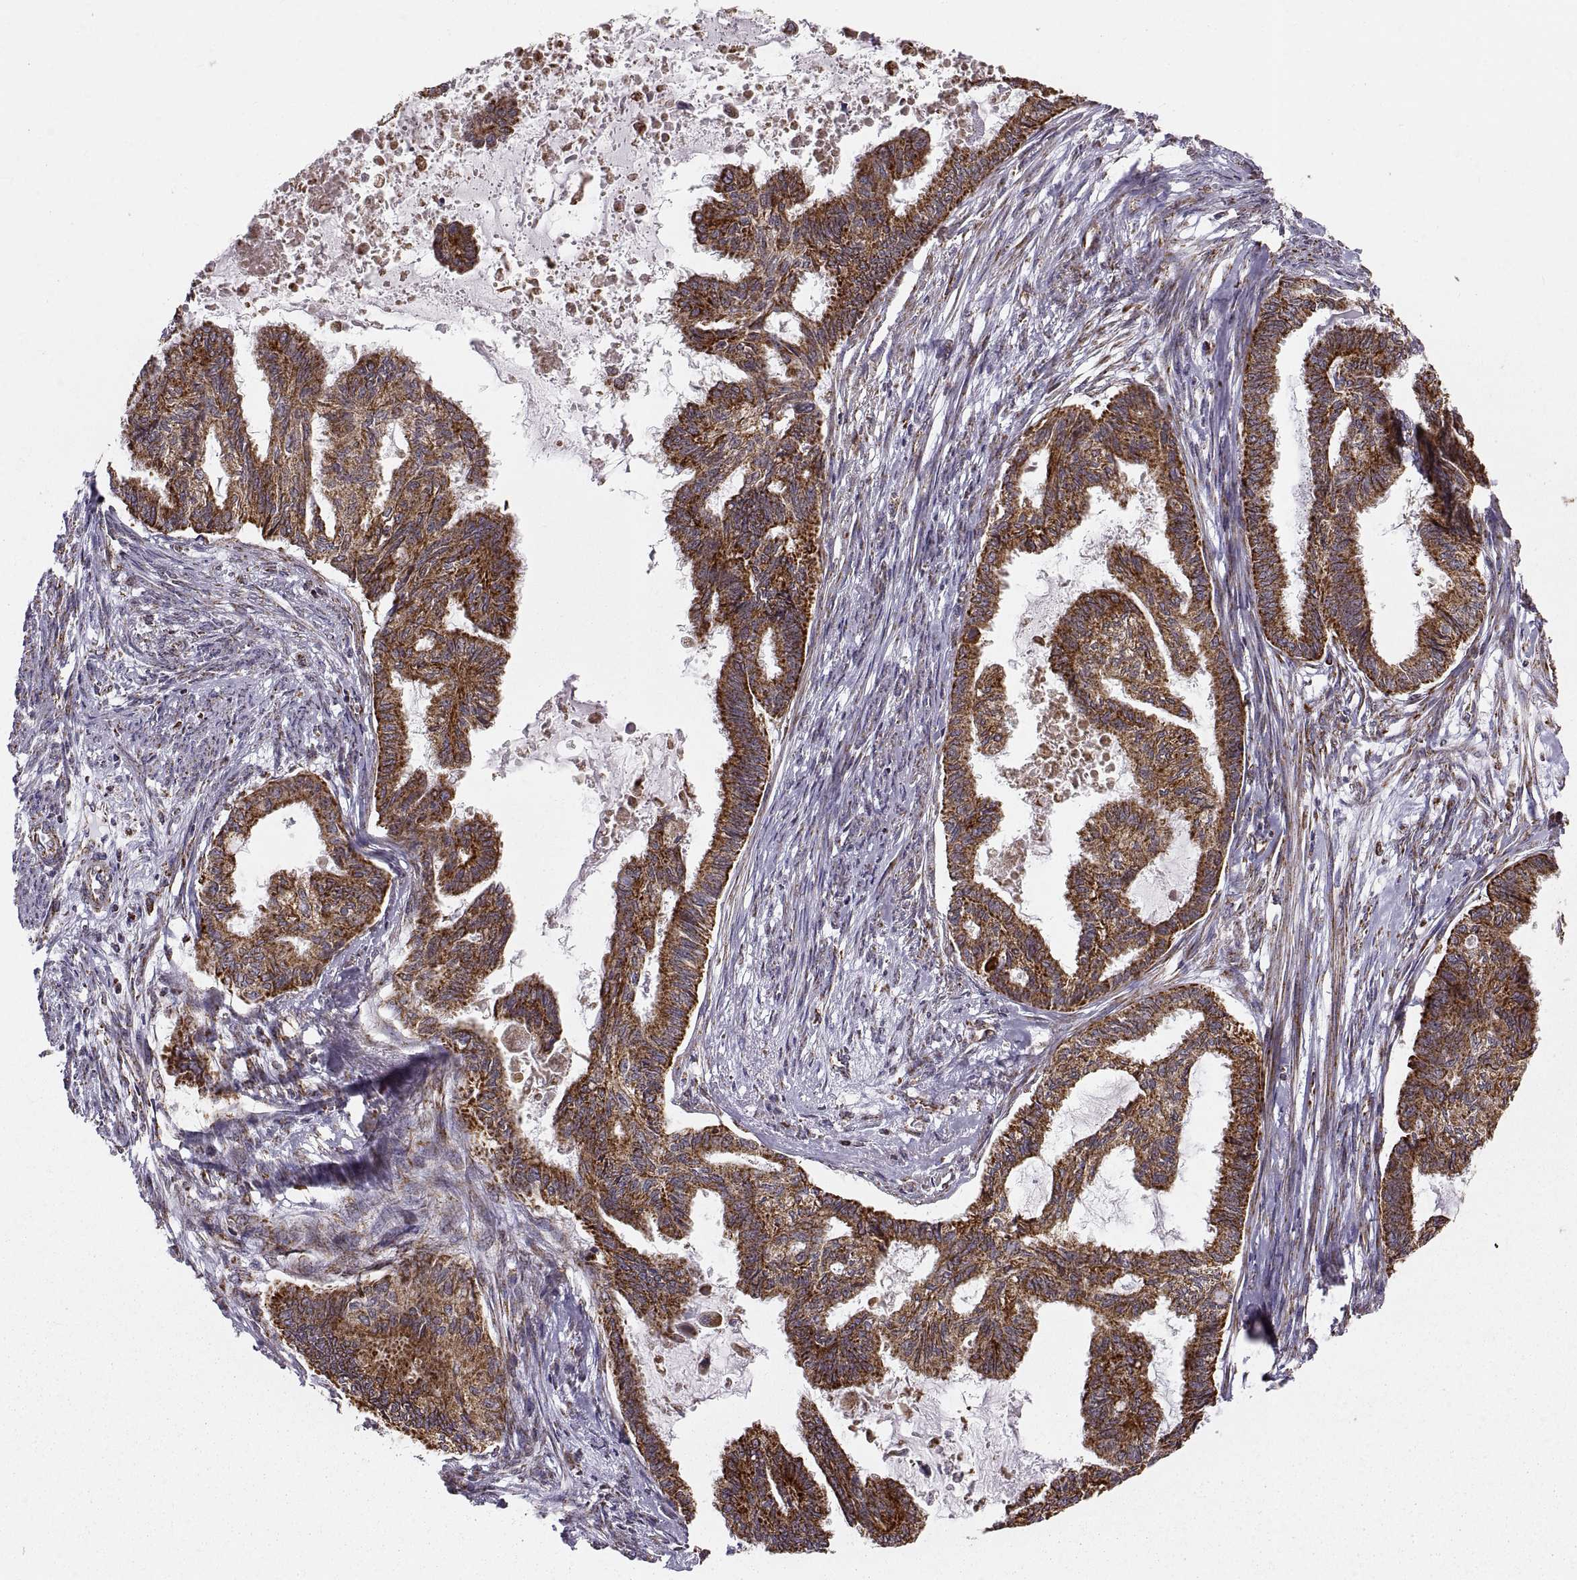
{"staining": {"intensity": "strong", "quantity": ">75%", "location": "cytoplasmic/membranous"}, "tissue": "endometrial cancer", "cell_type": "Tumor cells", "image_type": "cancer", "snomed": [{"axis": "morphology", "description": "Adenocarcinoma, NOS"}, {"axis": "topography", "description": "Endometrium"}], "caption": "This is a micrograph of immunohistochemistry staining of endometrial cancer, which shows strong expression in the cytoplasmic/membranous of tumor cells.", "gene": "ARSD", "patient": {"sex": "female", "age": 86}}